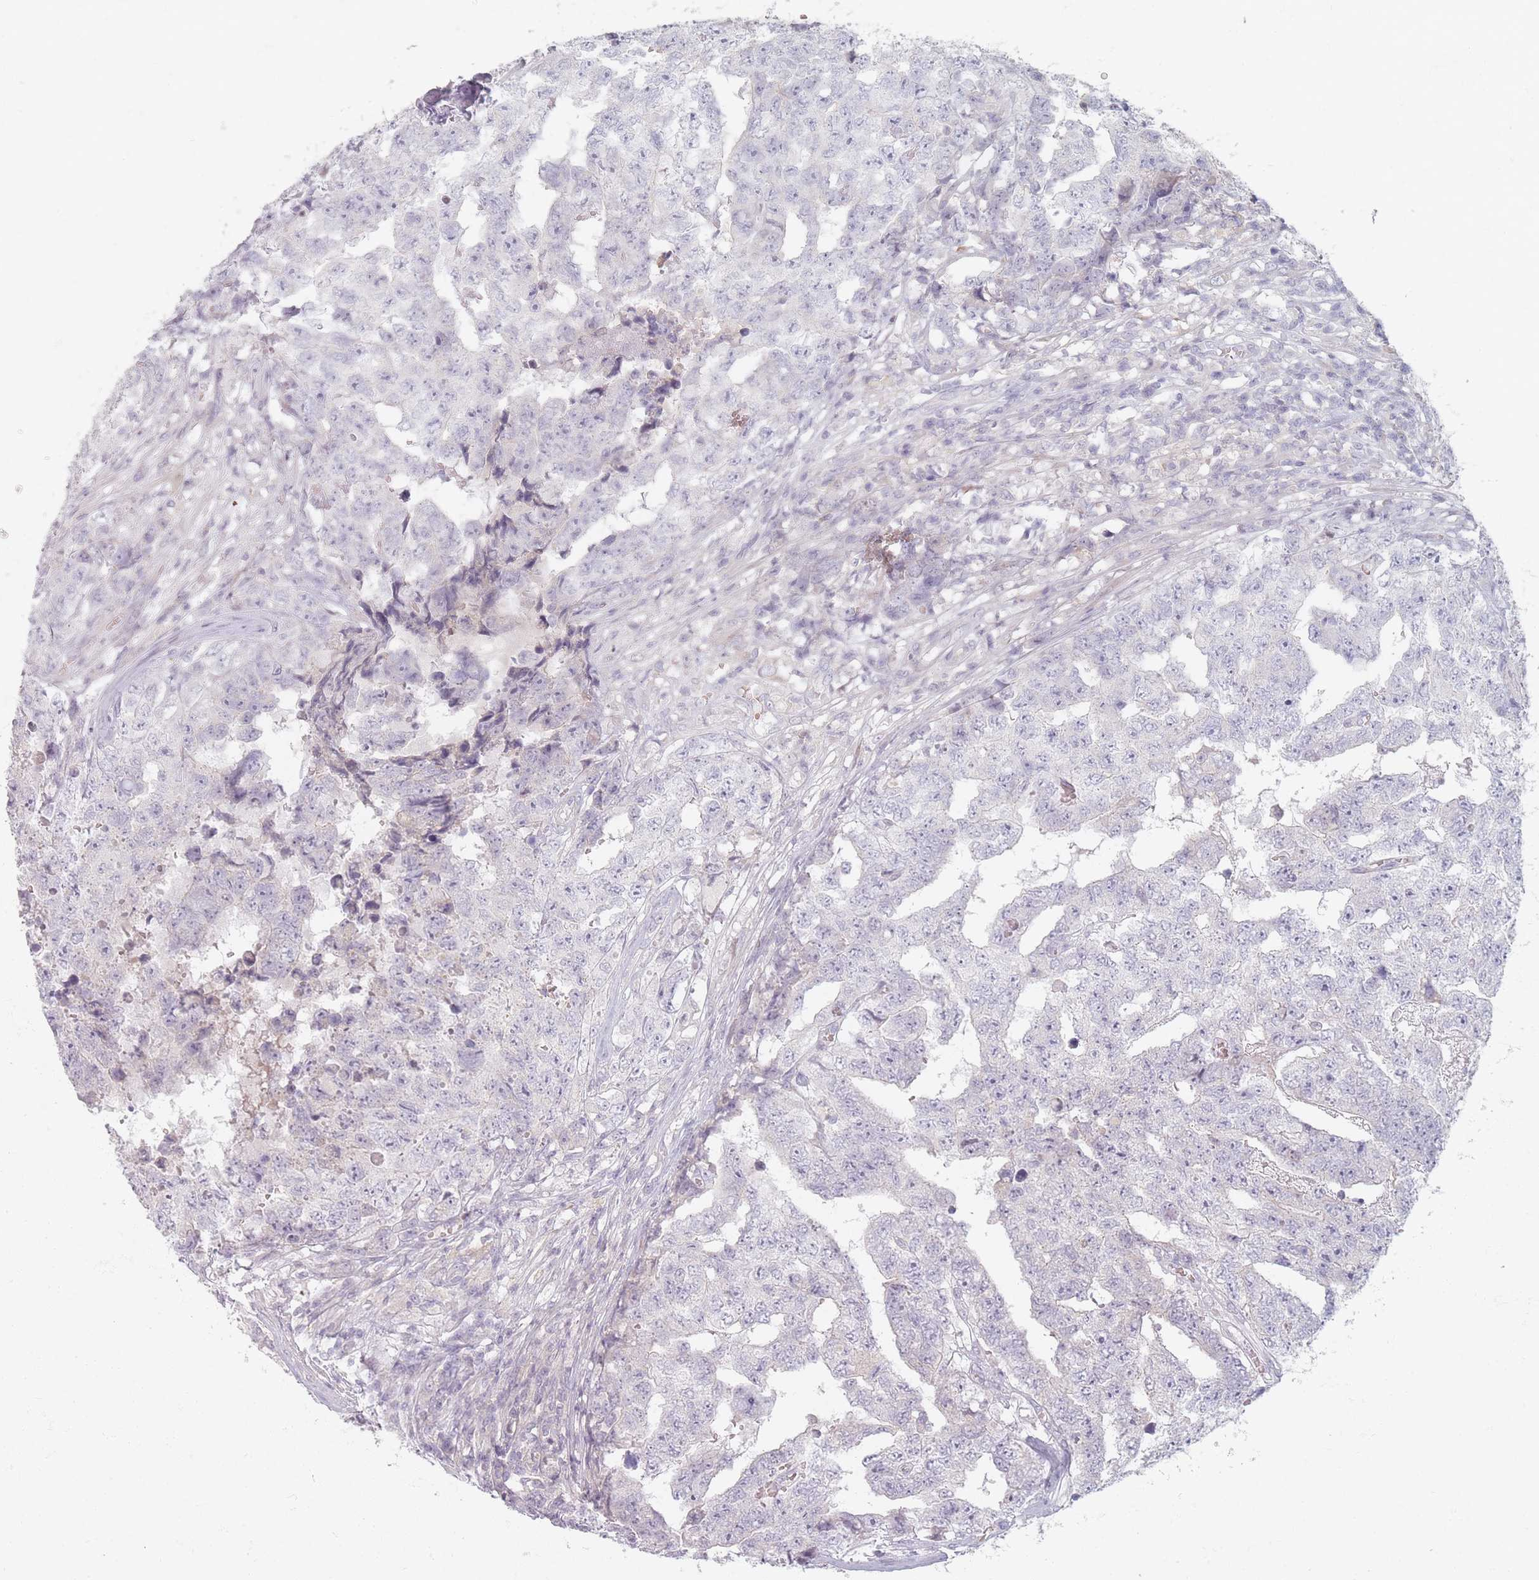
{"staining": {"intensity": "negative", "quantity": "none", "location": "none"}, "tissue": "testis cancer", "cell_type": "Tumor cells", "image_type": "cancer", "snomed": [{"axis": "morphology", "description": "Carcinoma, Embryonal, NOS"}, {"axis": "topography", "description": "Testis"}], "caption": "The photomicrograph reveals no staining of tumor cells in testis cancer.", "gene": "TMOD1", "patient": {"sex": "male", "age": 25}}